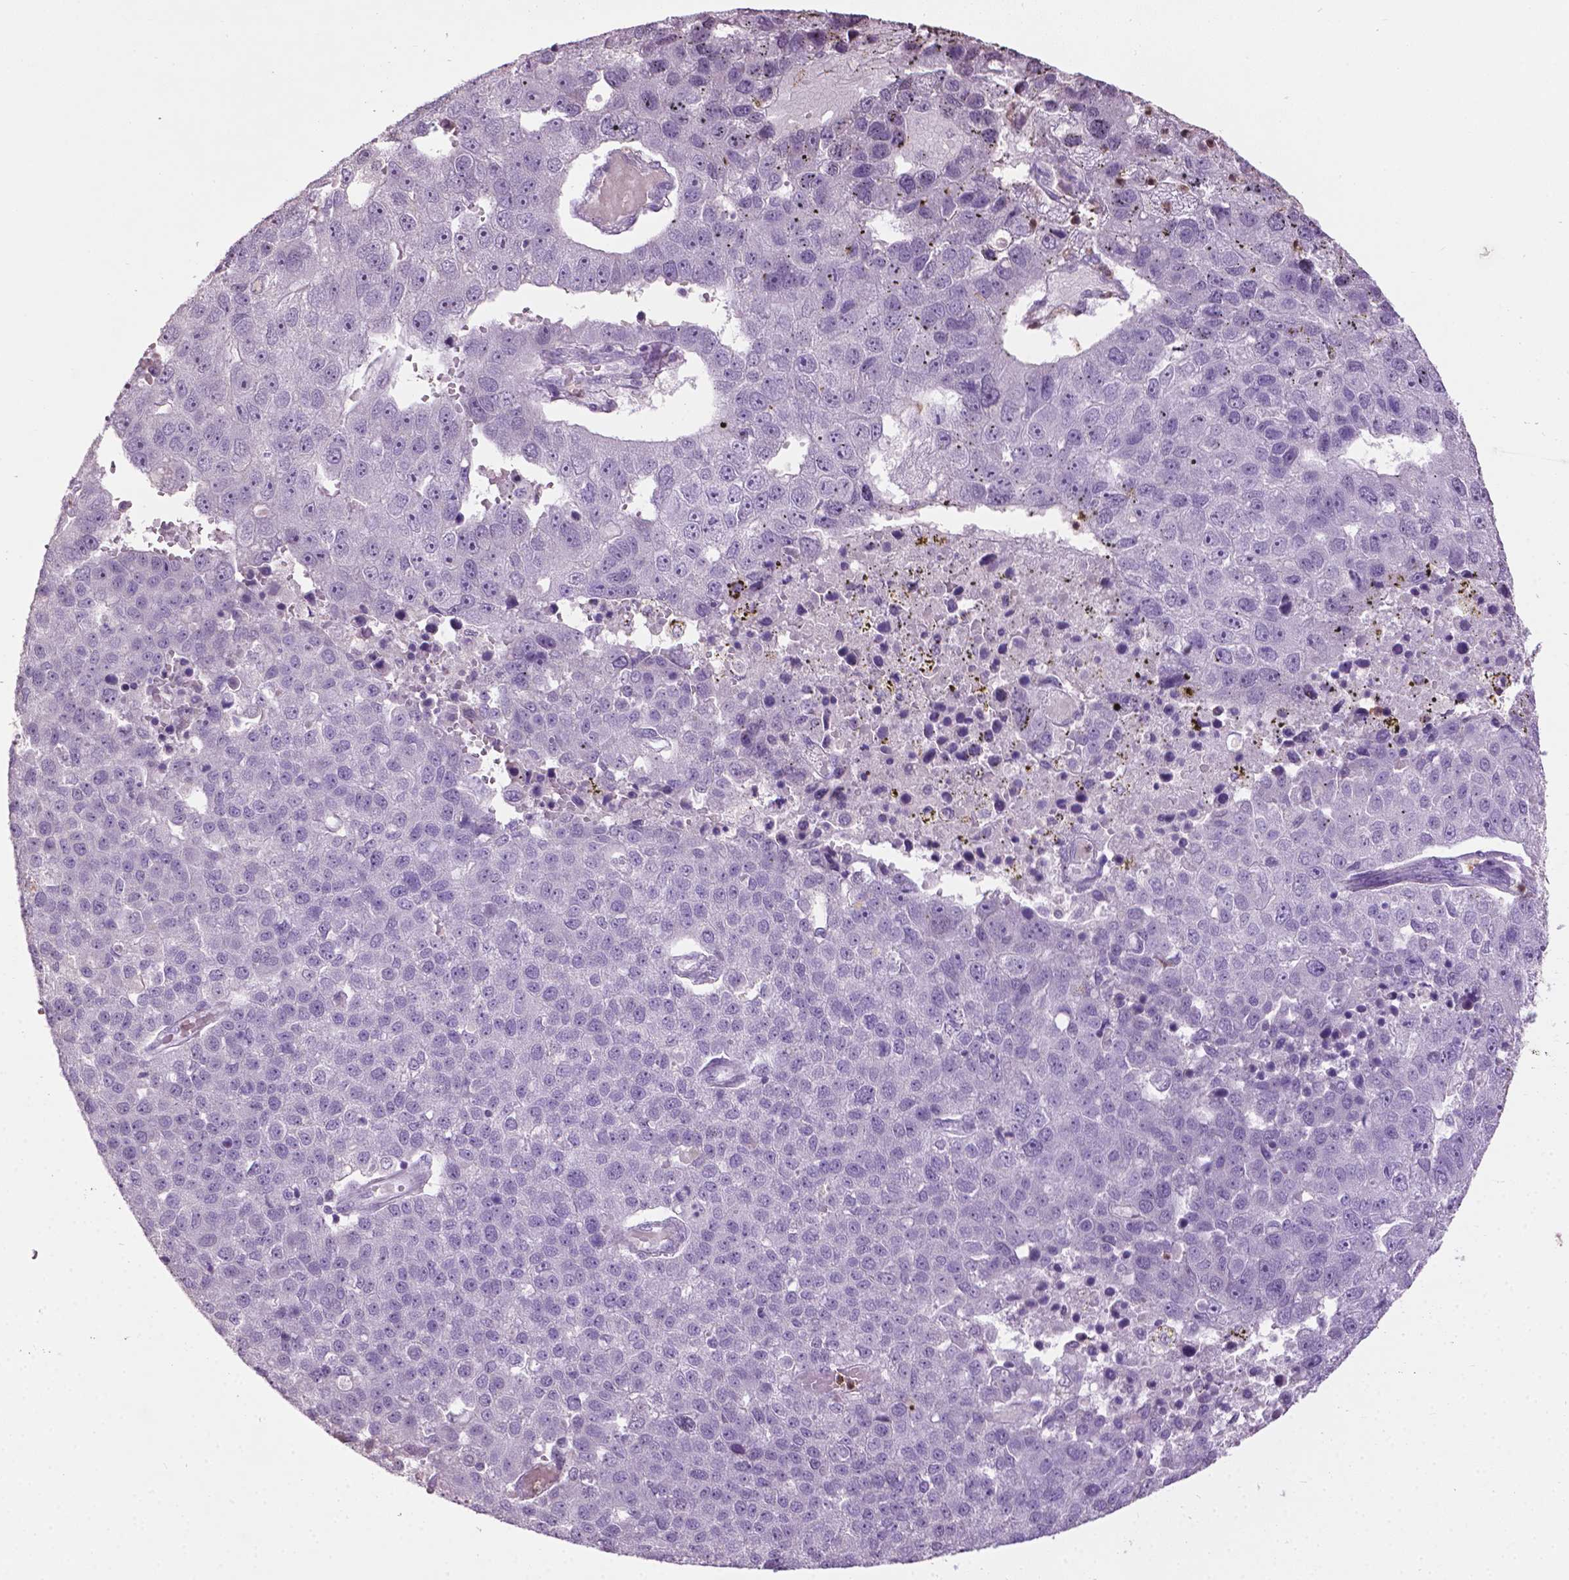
{"staining": {"intensity": "negative", "quantity": "none", "location": "none"}, "tissue": "pancreatic cancer", "cell_type": "Tumor cells", "image_type": "cancer", "snomed": [{"axis": "morphology", "description": "Adenocarcinoma, NOS"}, {"axis": "topography", "description": "Pancreas"}], "caption": "This is an immunohistochemistry (IHC) image of adenocarcinoma (pancreatic). There is no expression in tumor cells.", "gene": "NTNG2", "patient": {"sex": "female", "age": 61}}